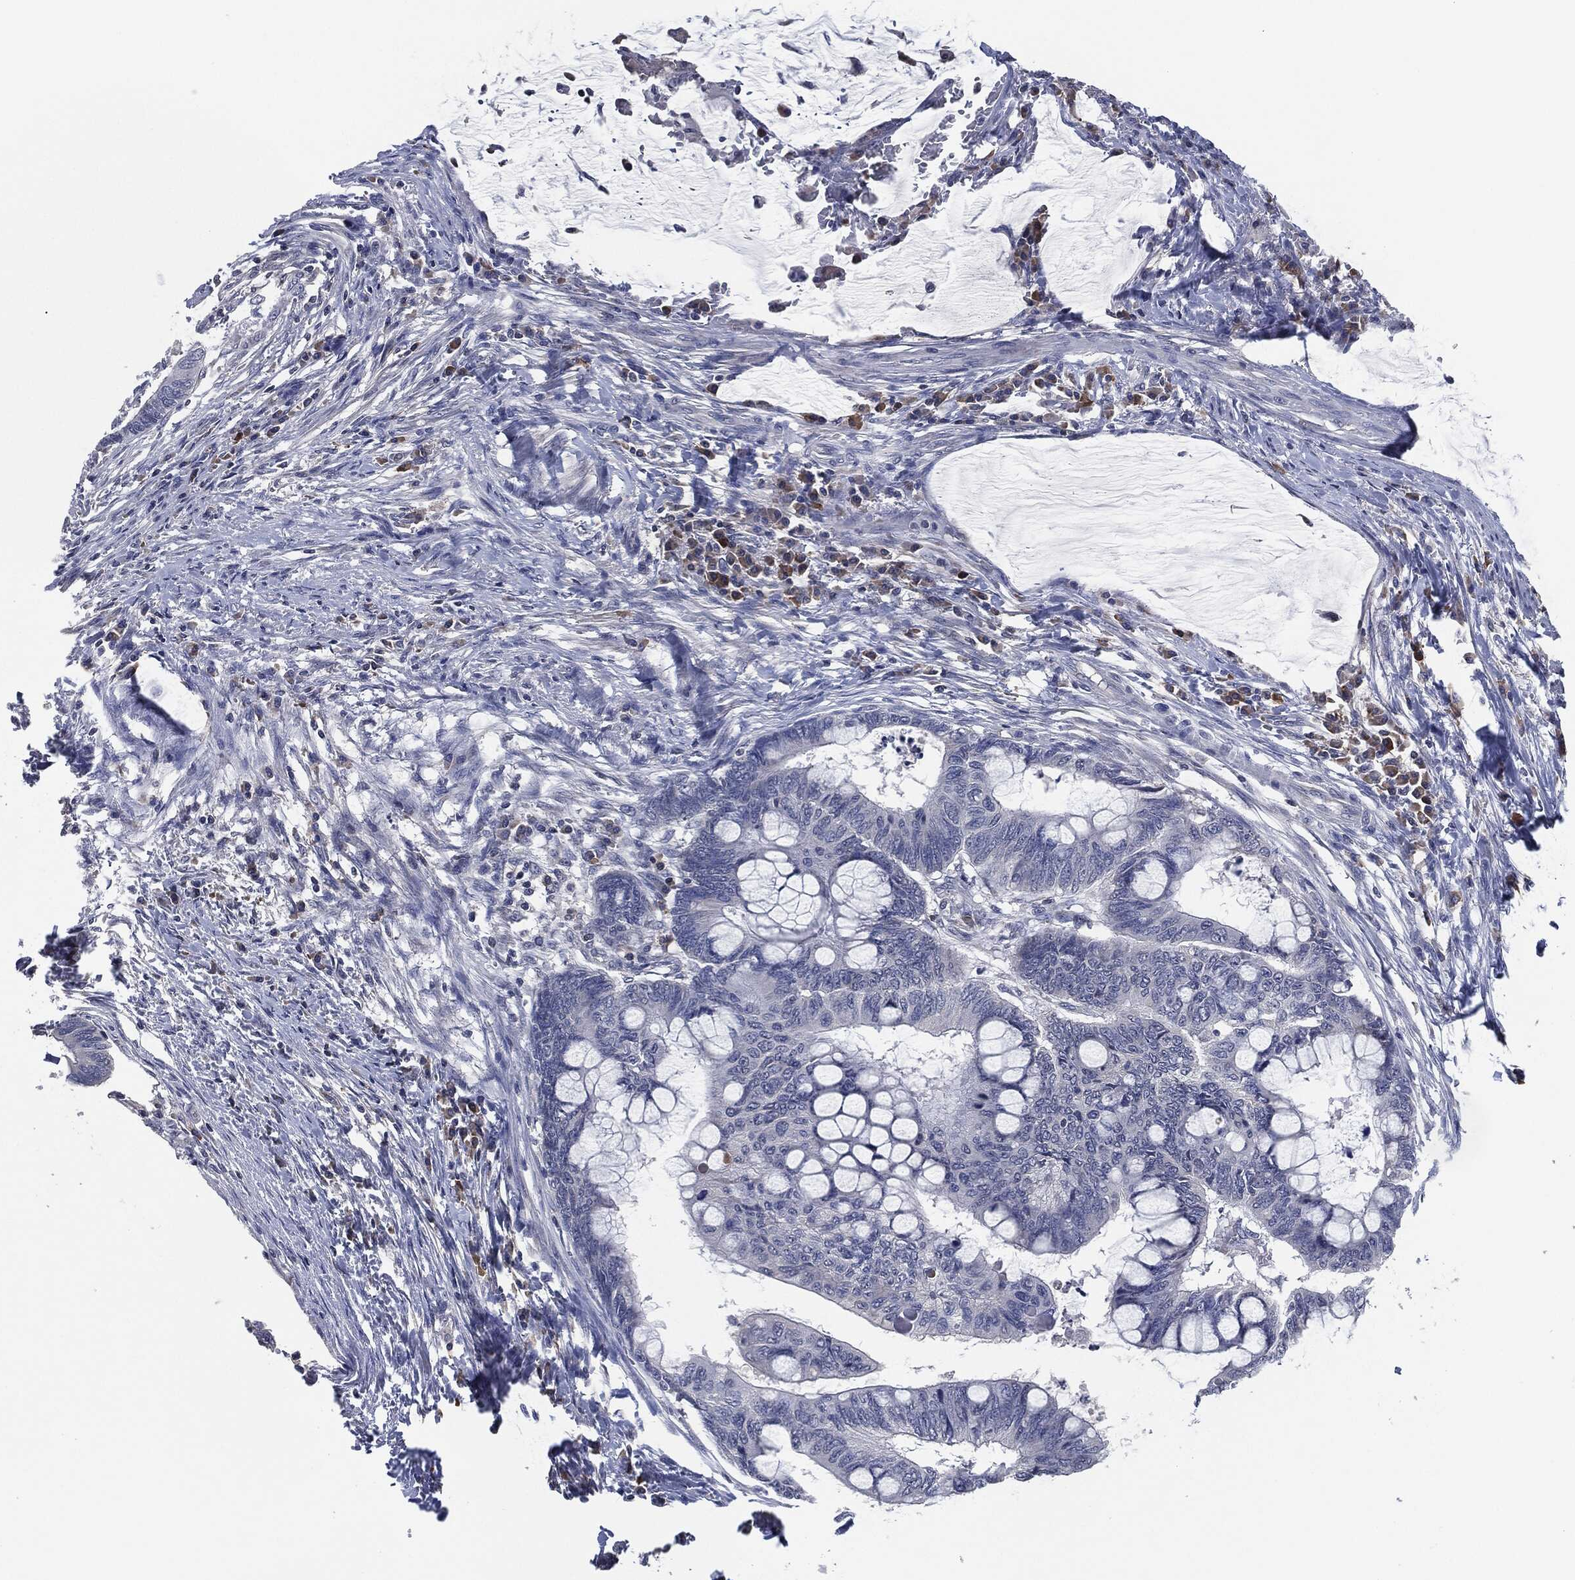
{"staining": {"intensity": "negative", "quantity": "none", "location": "none"}, "tissue": "colorectal cancer", "cell_type": "Tumor cells", "image_type": "cancer", "snomed": [{"axis": "morphology", "description": "Normal tissue, NOS"}, {"axis": "morphology", "description": "Adenocarcinoma, NOS"}, {"axis": "topography", "description": "Rectum"}, {"axis": "topography", "description": "Peripheral nerve tissue"}], "caption": "This is a photomicrograph of IHC staining of colorectal cancer, which shows no staining in tumor cells.", "gene": "IL2RG", "patient": {"sex": "male", "age": 92}}